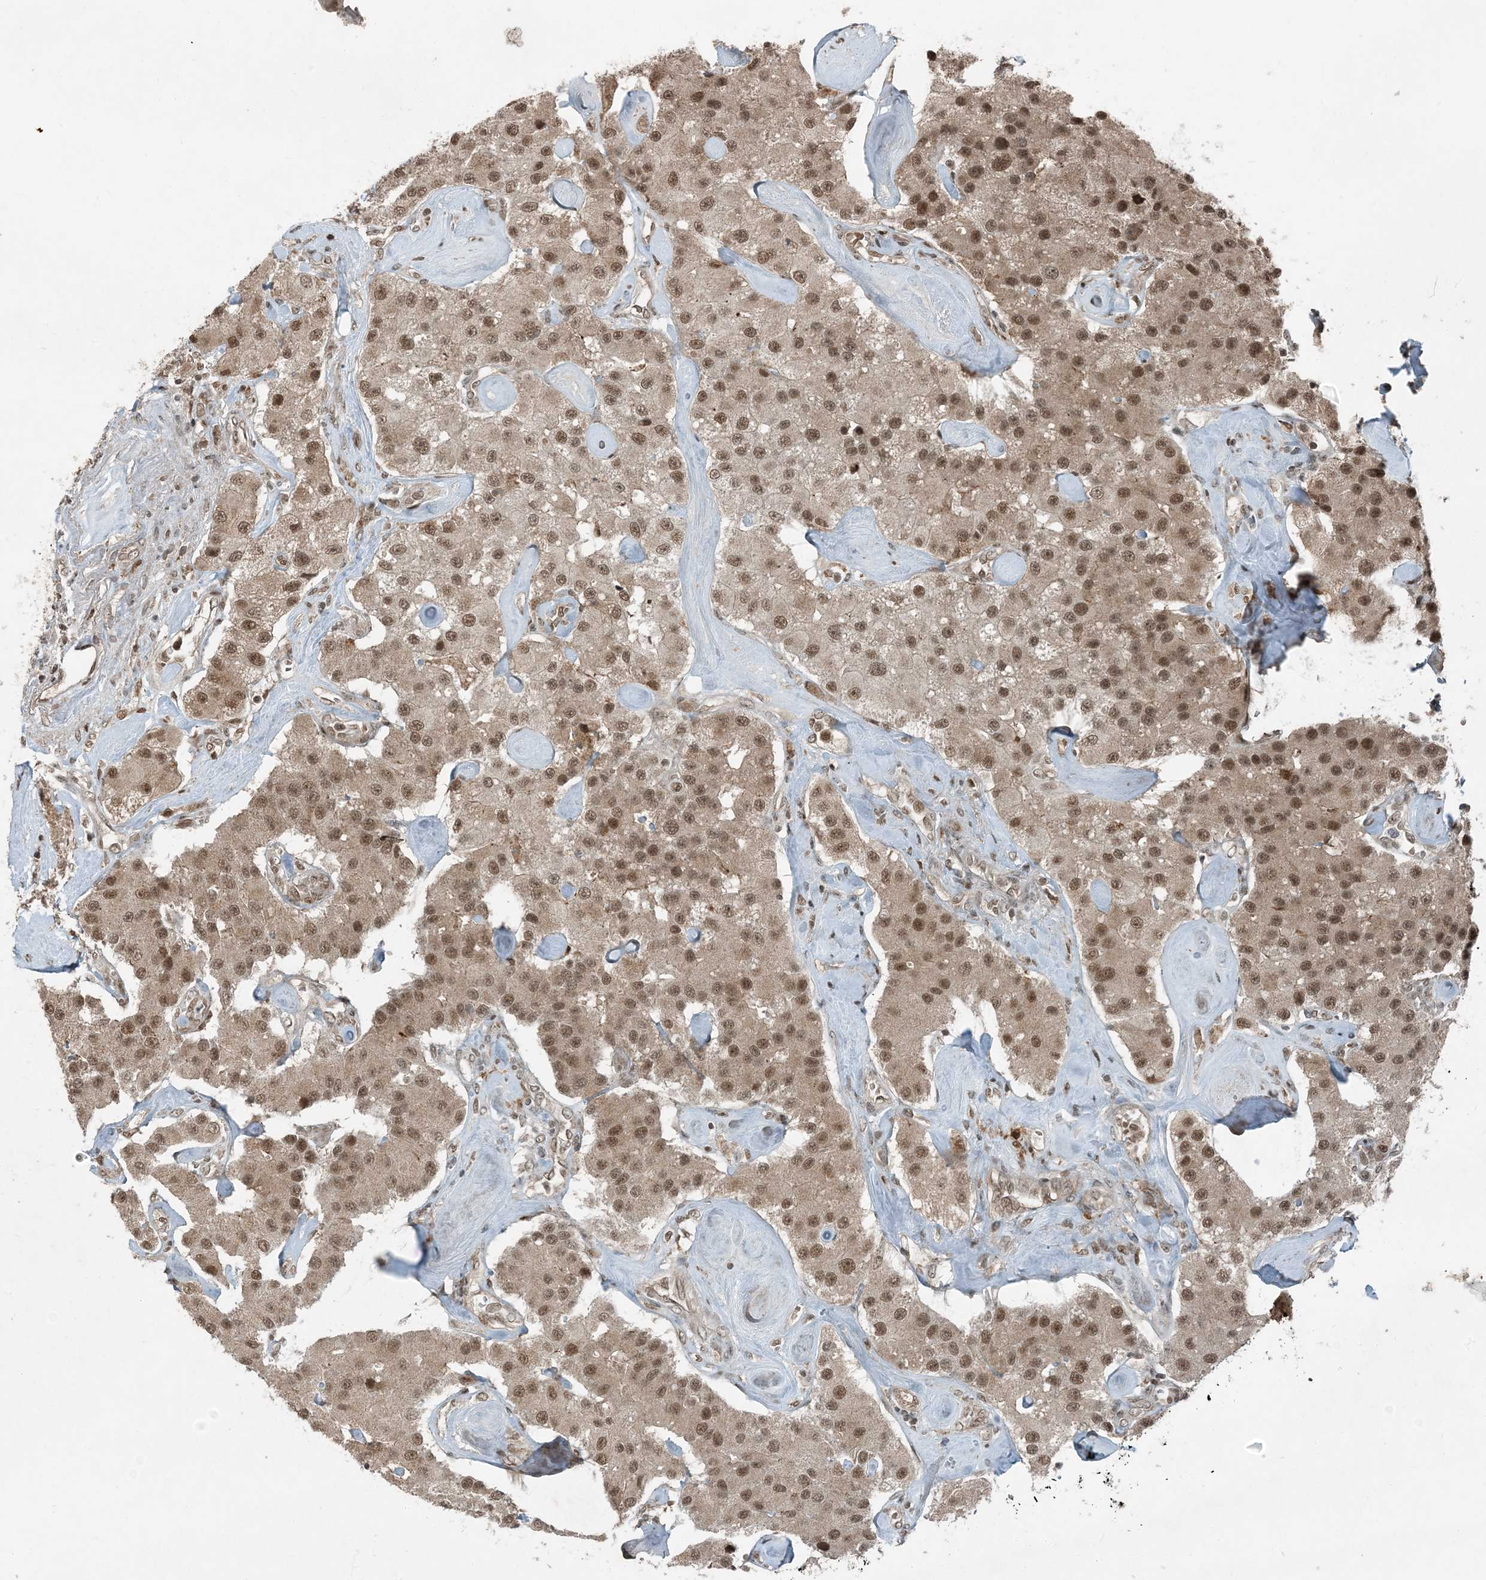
{"staining": {"intensity": "moderate", "quantity": ">75%", "location": "cytoplasmic/membranous,nuclear"}, "tissue": "carcinoid", "cell_type": "Tumor cells", "image_type": "cancer", "snomed": [{"axis": "morphology", "description": "Carcinoid, malignant, NOS"}, {"axis": "topography", "description": "Pancreas"}], "caption": "Tumor cells show medium levels of moderate cytoplasmic/membranous and nuclear expression in about >75% of cells in human carcinoid.", "gene": "TRAPPC12", "patient": {"sex": "male", "age": 41}}